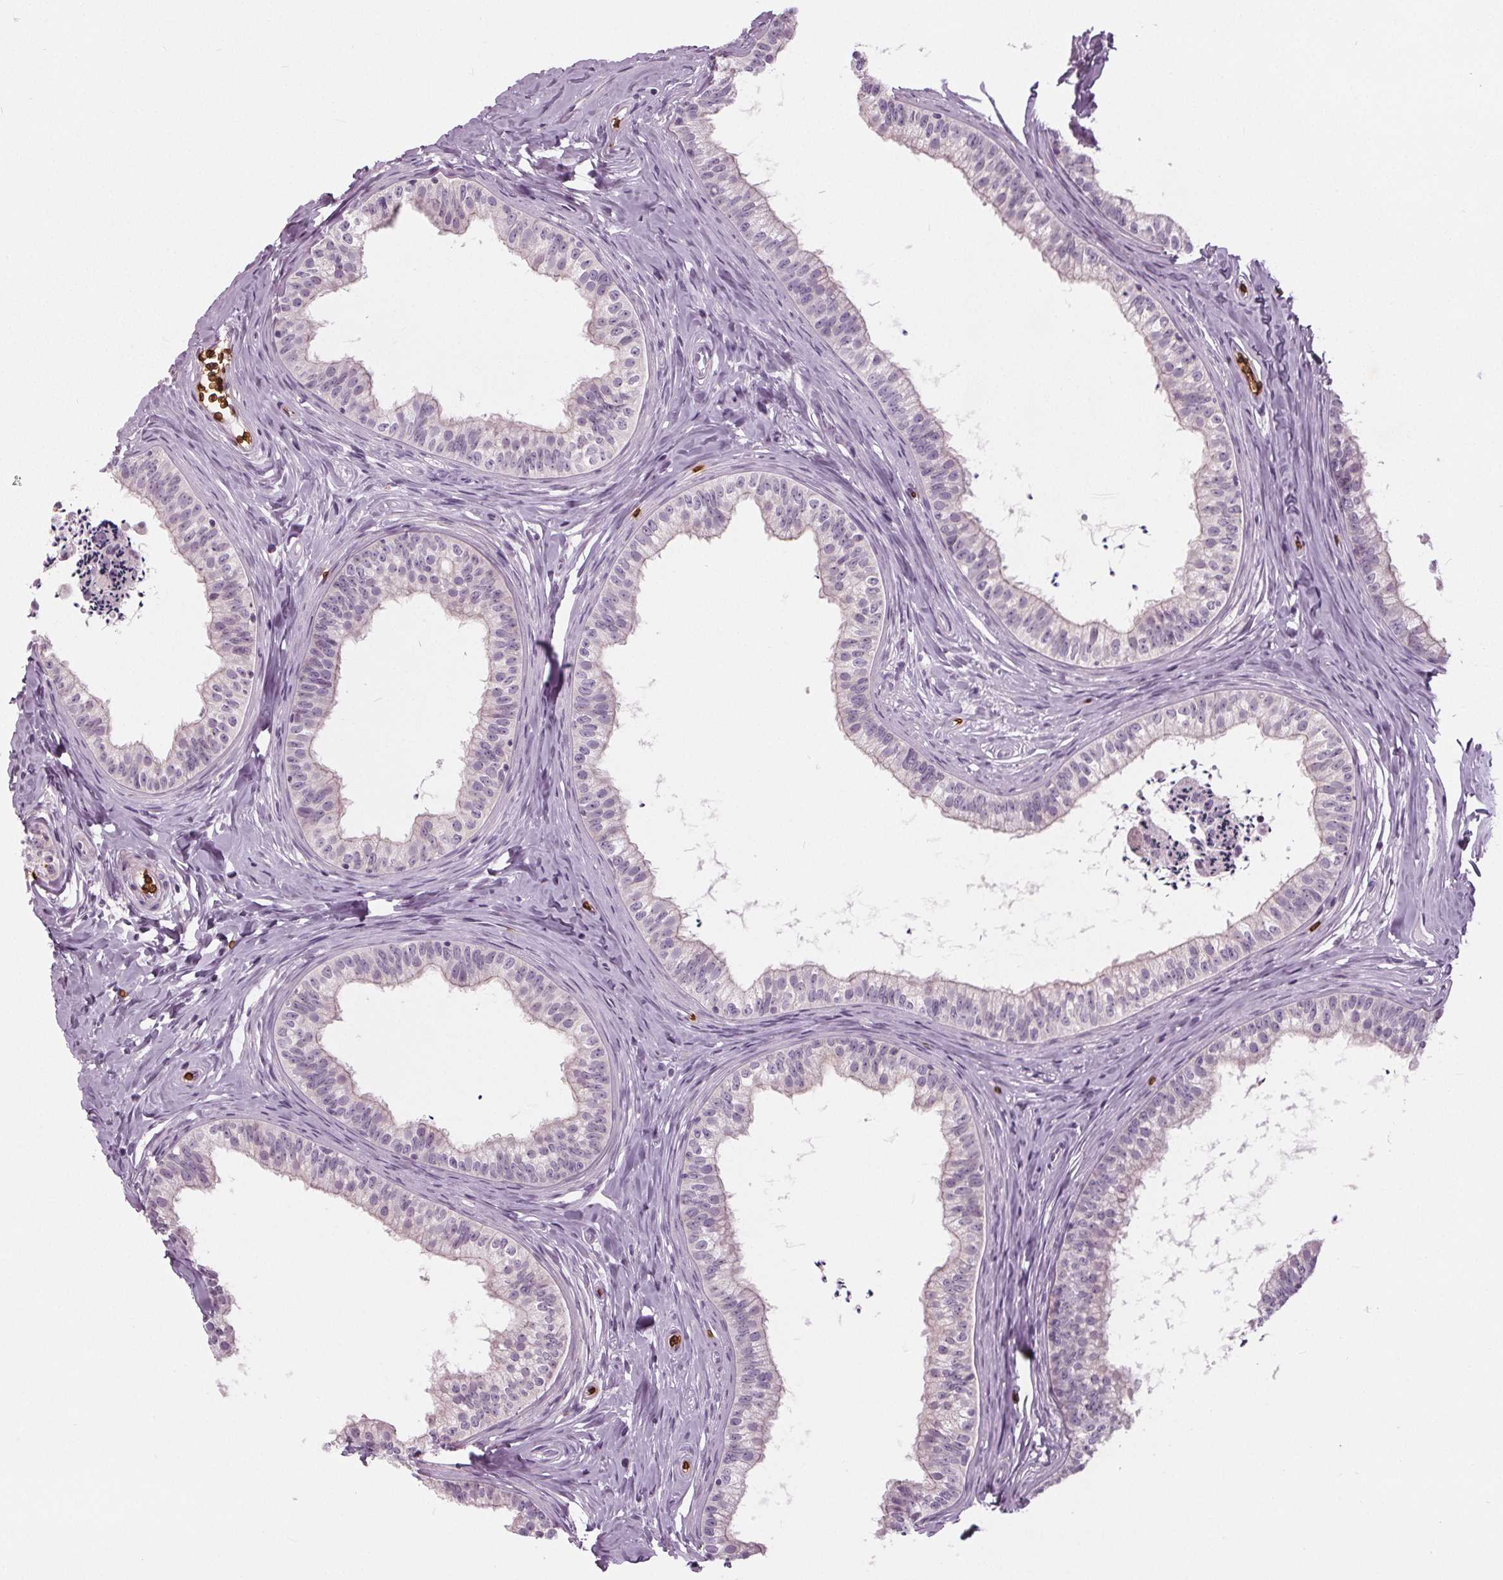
{"staining": {"intensity": "negative", "quantity": "none", "location": "none"}, "tissue": "epididymis", "cell_type": "Glandular cells", "image_type": "normal", "snomed": [{"axis": "morphology", "description": "Normal tissue, NOS"}, {"axis": "topography", "description": "Epididymis"}], "caption": "The micrograph displays no significant positivity in glandular cells of epididymis.", "gene": "SLC4A1", "patient": {"sex": "male", "age": 24}}